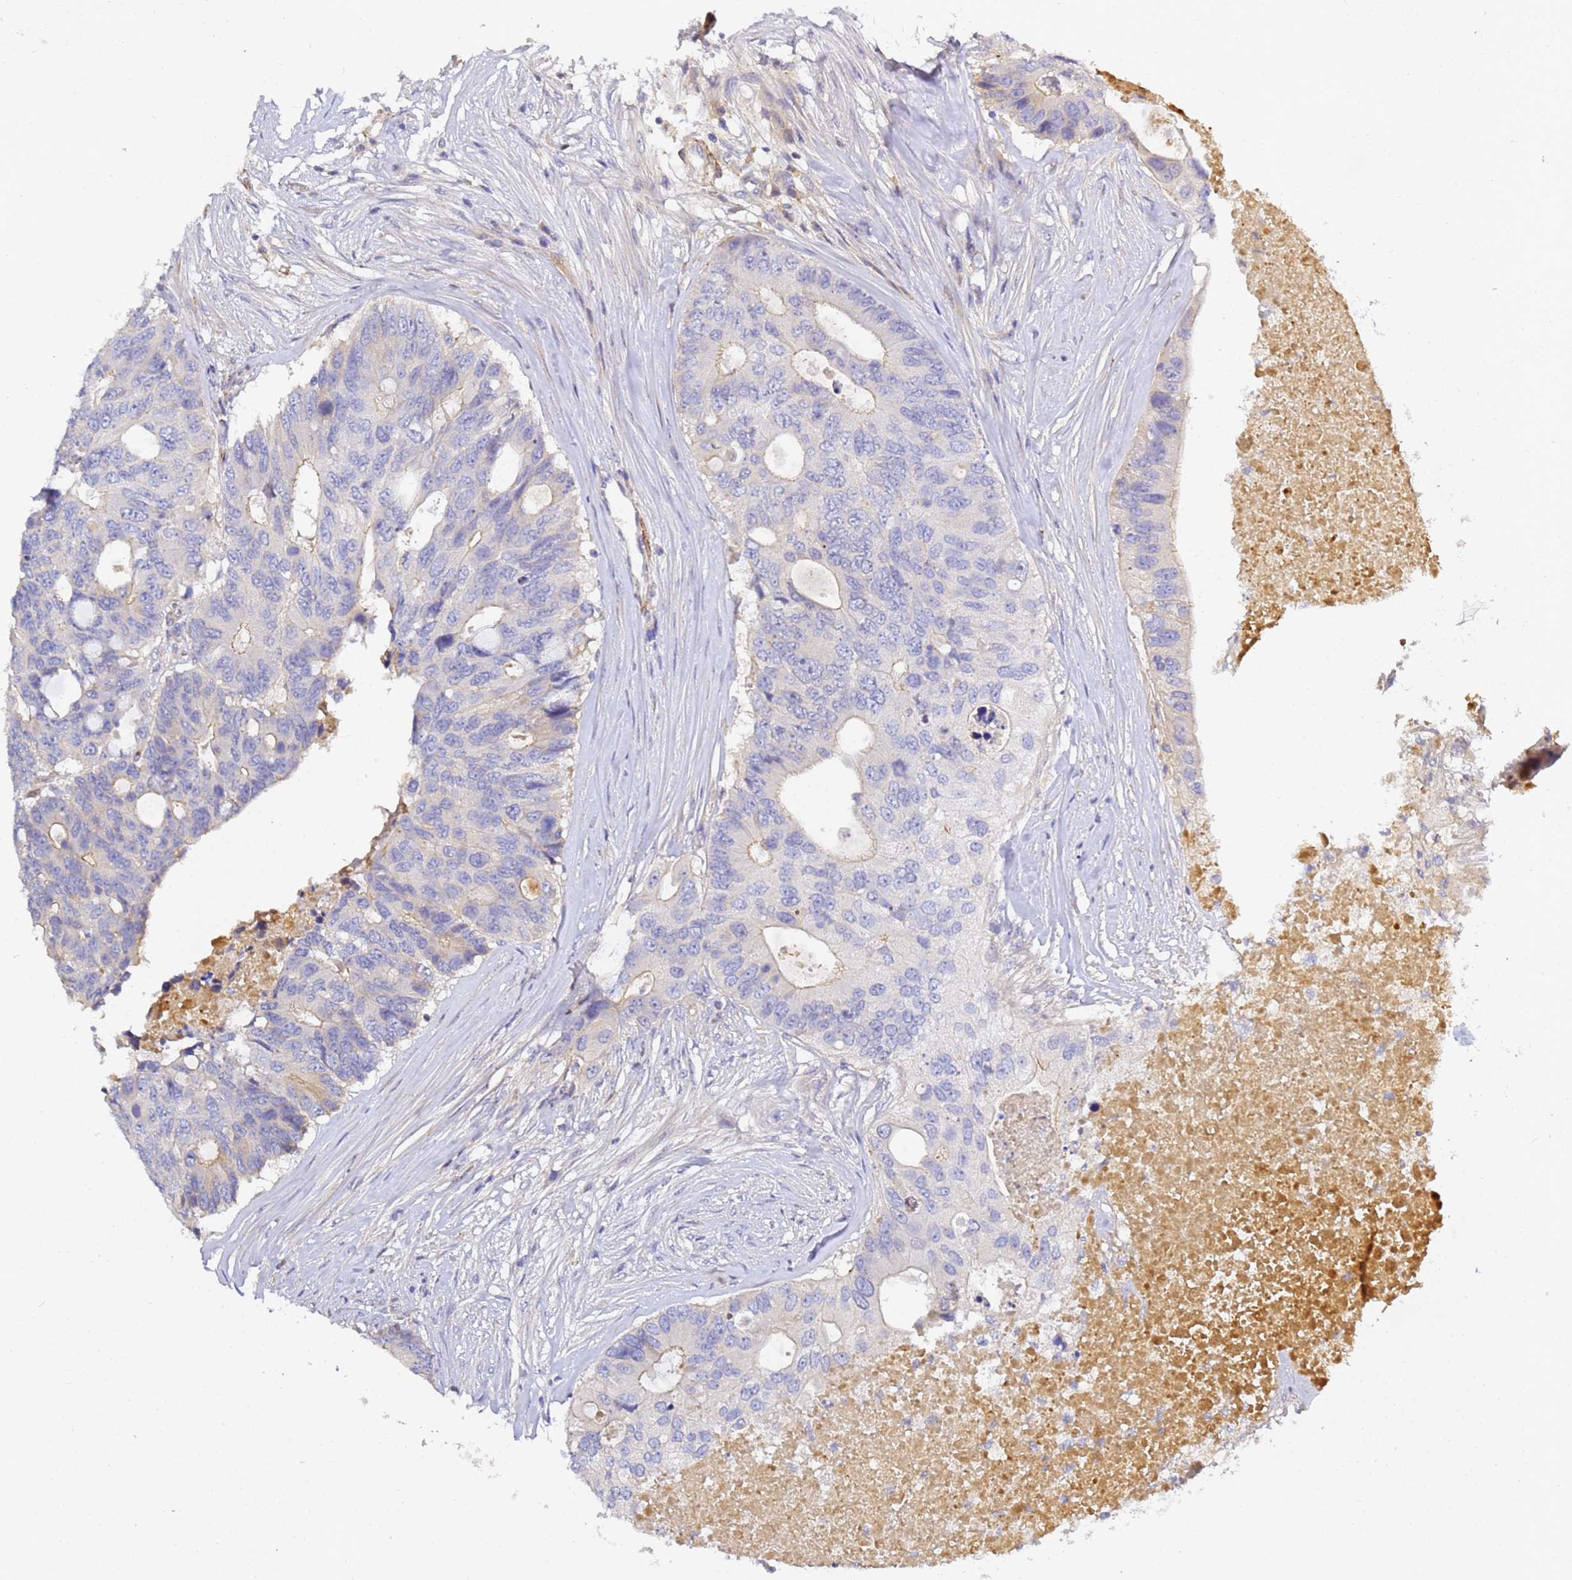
{"staining": {"intensity": "weak", "quantity": "<25%", "location": "cytoplasmic/membranous"}, "tissue": "colorectal cancer", "cell_type": "Tumor cells", "image_type": "cancer", "snomed": [{"axis": "morphology", "description": "Adenocarcinoma, NOS"}, {"axis": "topography", "description": "Colon"}], "caption": "IHC of colorectal adenocarcinoma exhibits no staining in tumor cells. The staining is performed using DAB brown chromogen with nuclei counter-stained in using hematoxylin.", "gene": "CFH", "patient": {"sex": "male", "age": 71}}